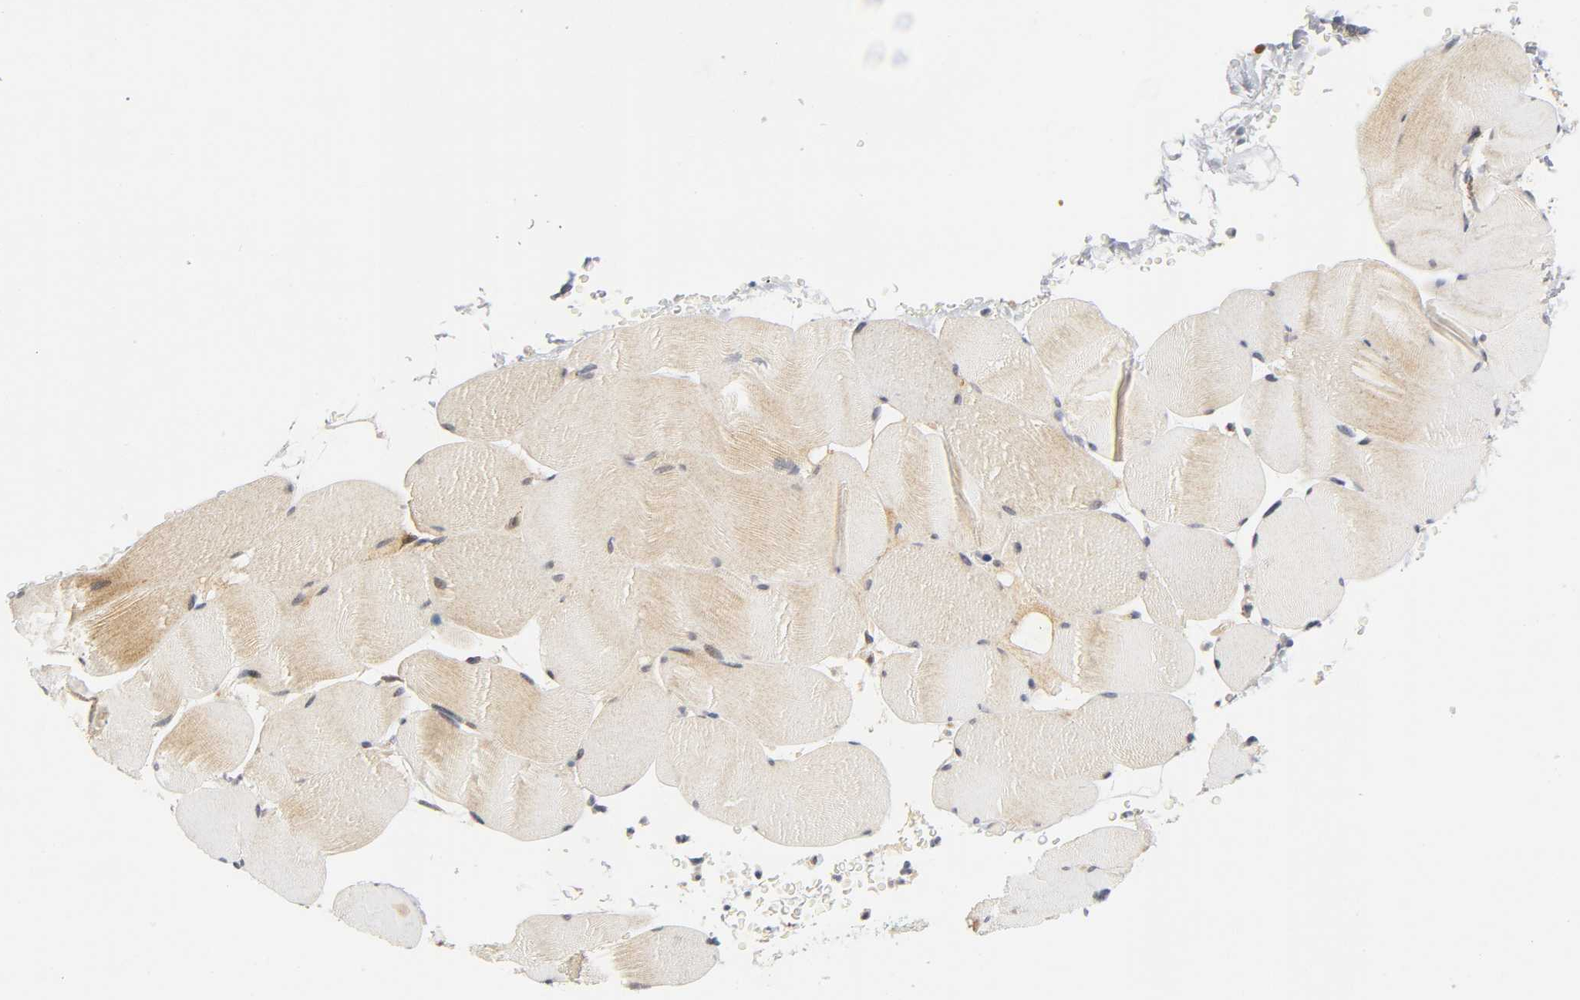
{"staining": {"intensity": "moderate", "quantity": "25%-75%", "location": "cytoplasmic/membranous"}, "tissue": "skeletal muscle", "cell_type": "Myocytes", "image_type": "normal", "snomed": [{"axis": "morphology", "description": "Normal tissue, NOS"}, {"axis": "topography", "description": "Skeletal muscle"}], "caption": "Human skeletal muscle stained with a brown dye demonstrates moderate cytoplasmic/membranous positive positivity in approximately 25%-75% of myocytes.", "gene": "NRP1", "patient": {"sex": "male", "age": 62}}